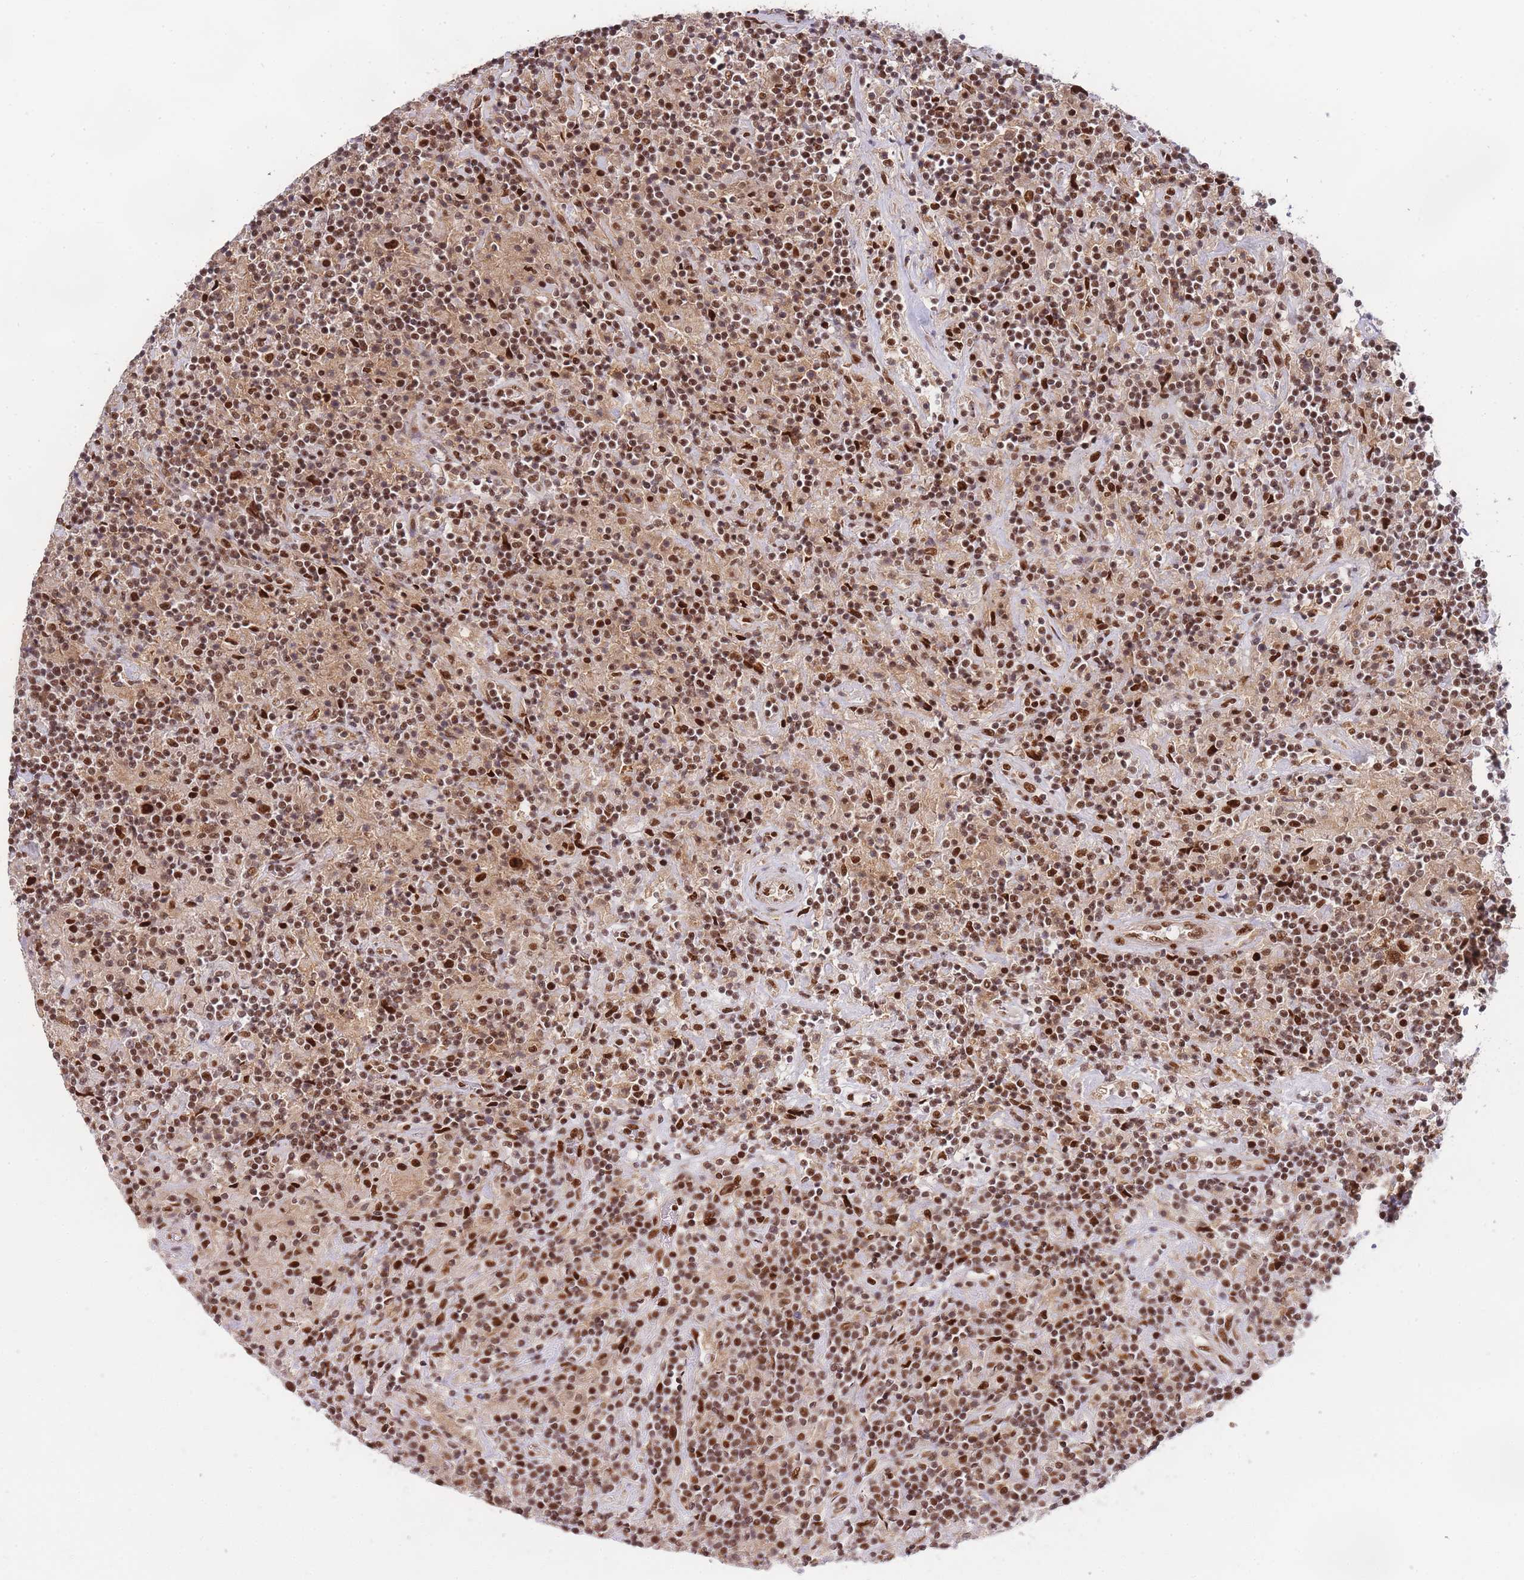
{"staining": {"intensity": "strong", "quantity": ">75%", "location": "nuclear"}, "tissue": "lymphoma", "cell_type": "Tumor cells", "image_type": "cancer", "snomed": [{"axis": "morphology", "description": "Hodgkin's disease, NOS"}, {"axis": "topography", "description": "Lymph node"}], "caption": "Immunohistochemical staining of human Hodgkin's disease displays high levels of strong nuclear protein positivity in approximately >75% of tumor cells.", "gene": "PRKDC", "patient": {"sex": "male", "age": 70}}